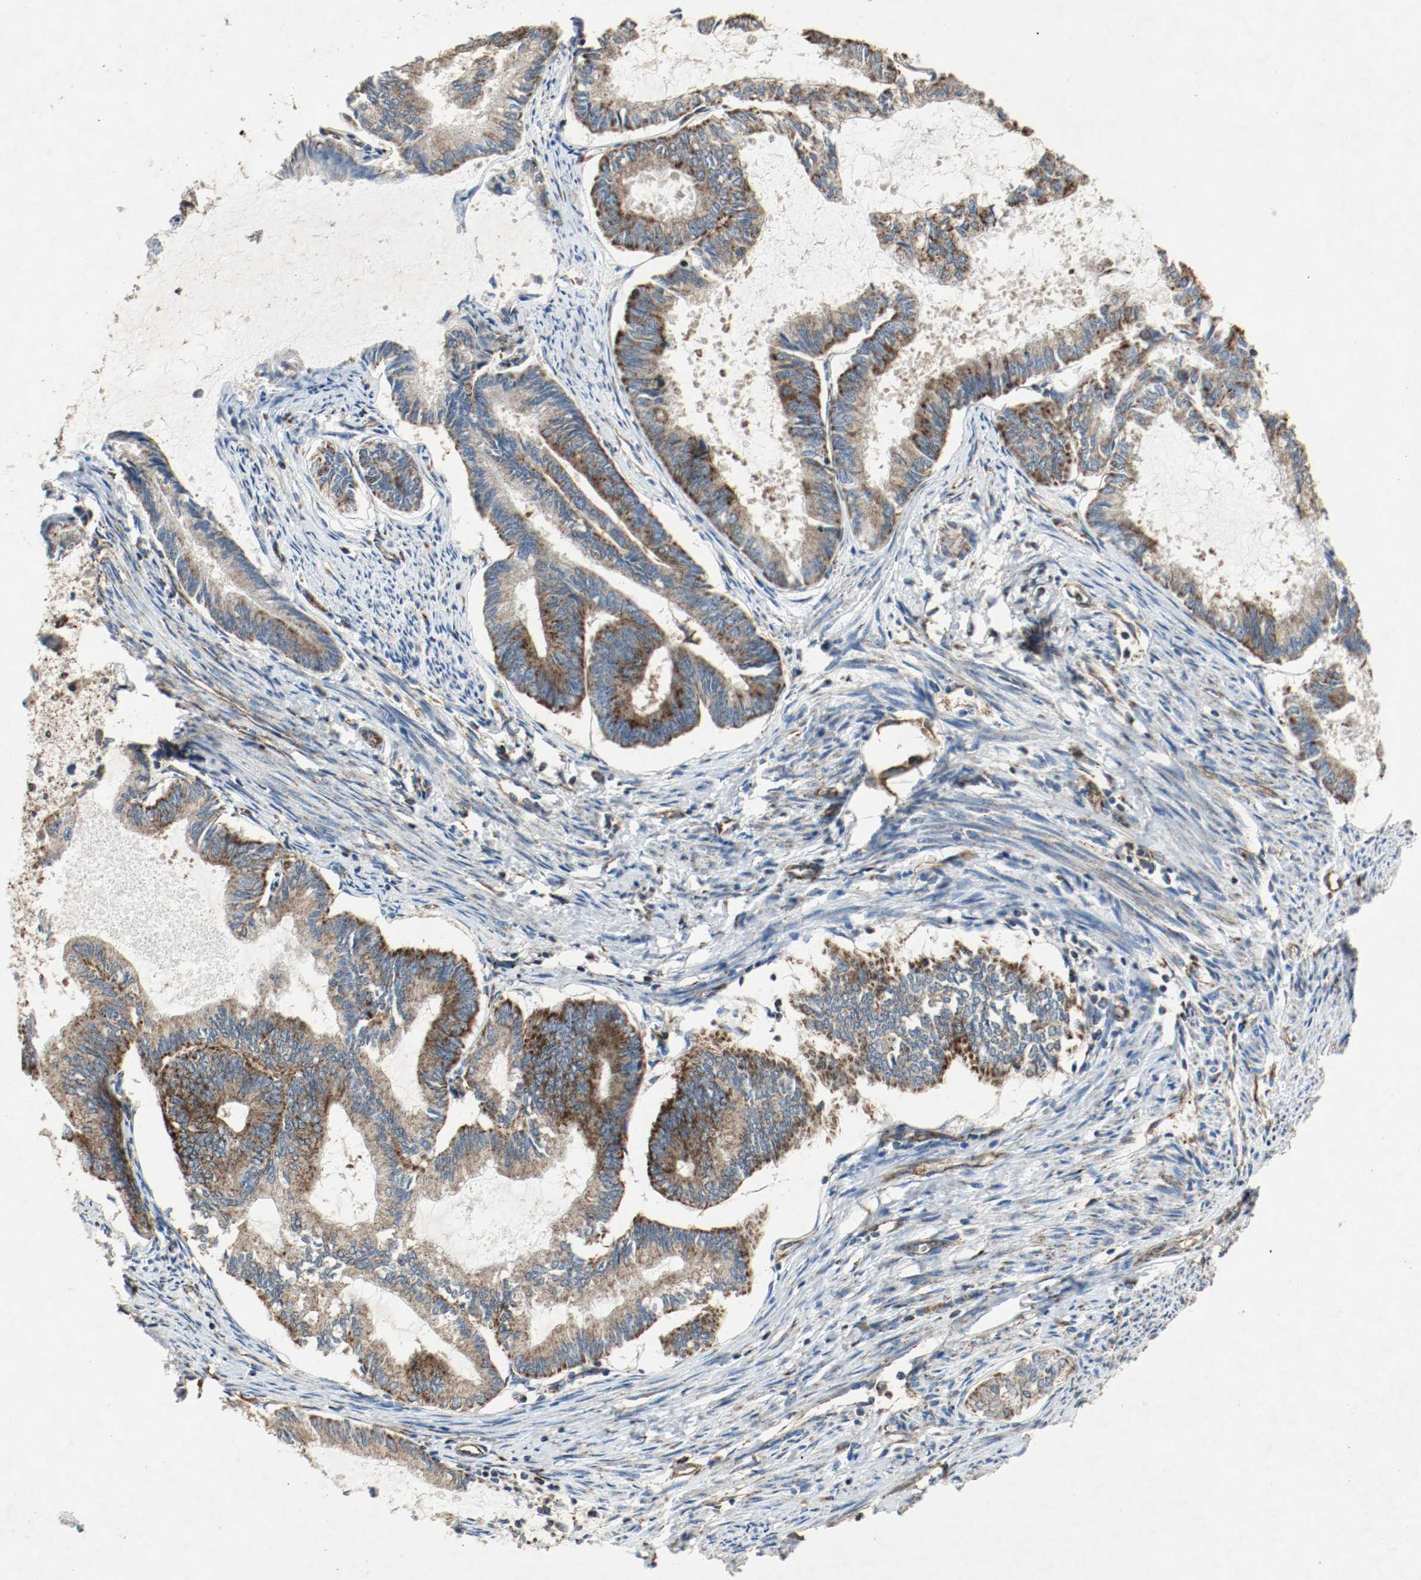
{"staining": {"intensity": "strong", "quantity": ">75%", "location": "cytoplasmic/membranous"}, "tissue": "endometrial cancer", "cell_type": "Tumor cells", "image_type": "cancer", "snomed": [{"axis": "morphology", "description": "Adenocarcinoma, NOS"}, {"axis": "topography", "description": "Endometrium"}], "caption": "Endometrial cancer stained with DAB (3,3'-diaminobenzidine) IHC exhibits high levels of strong cytoplasmic/membranous expression in approximately >75% of tumor cells. Using DAB (3,3'-diaminobenzidine) (brown) and hematoxylin (blue) stains, captured at high magnification using brightfield microscopy.", "gene": "PLCG1", "patient": {"sex": "female", "age": 86}}